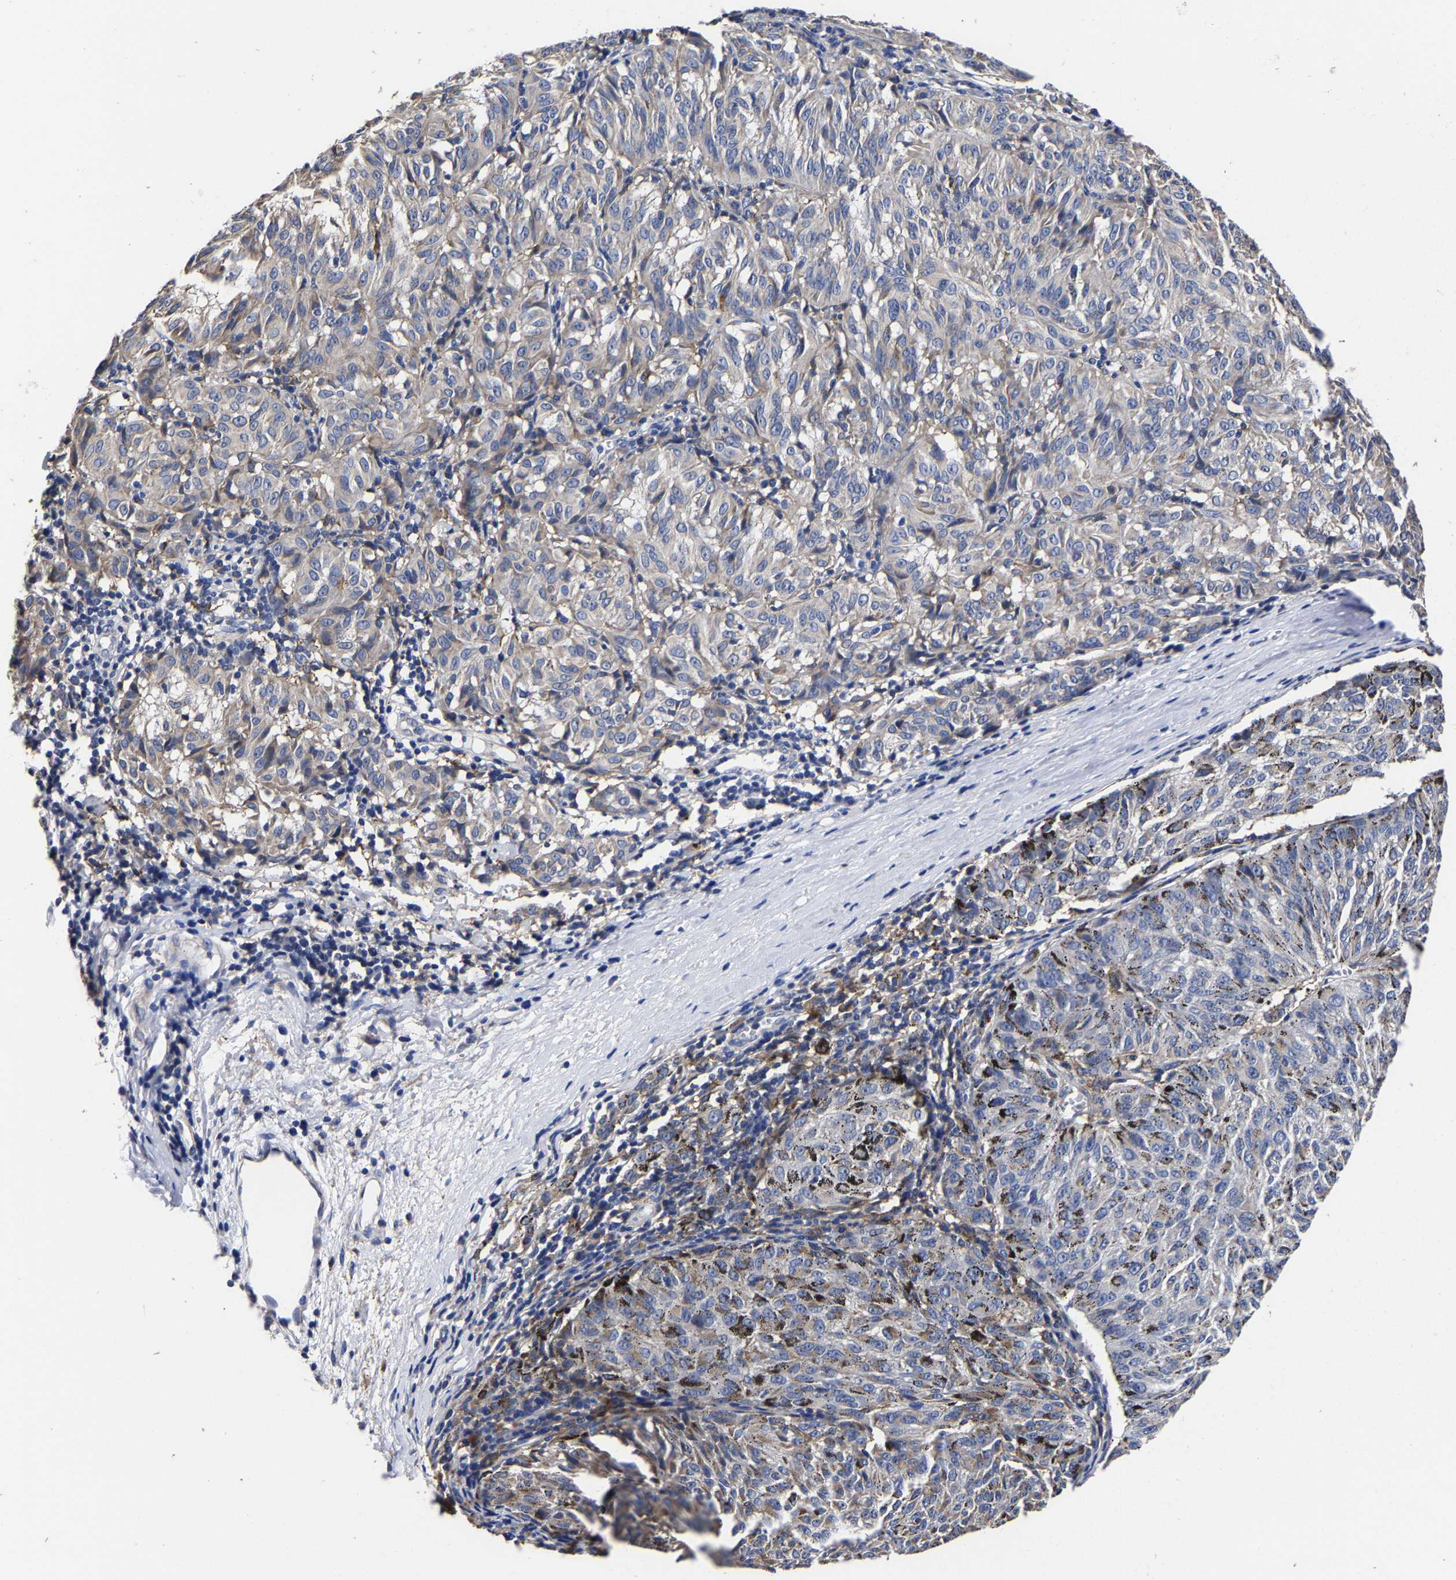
{"staining": {"intensity": "negative", "quantity": "none", "location": "none"}, "tissue": "melanoma", "cell_type": "Tumor cells", "image_type": "cancer", "snomed": [{"axis": "morphology", "description": "Malignant melanoma, NOS"}, {"axis": "topography", "description": "Skin"}], "caption": "DAB (3,3'-diaminobenzidine) immunohistochemical staining of human malignant melanoma shows no significant staining in tumor cells.", "gene": "AASS", "patient": {"sex": "female", "age": 72}}